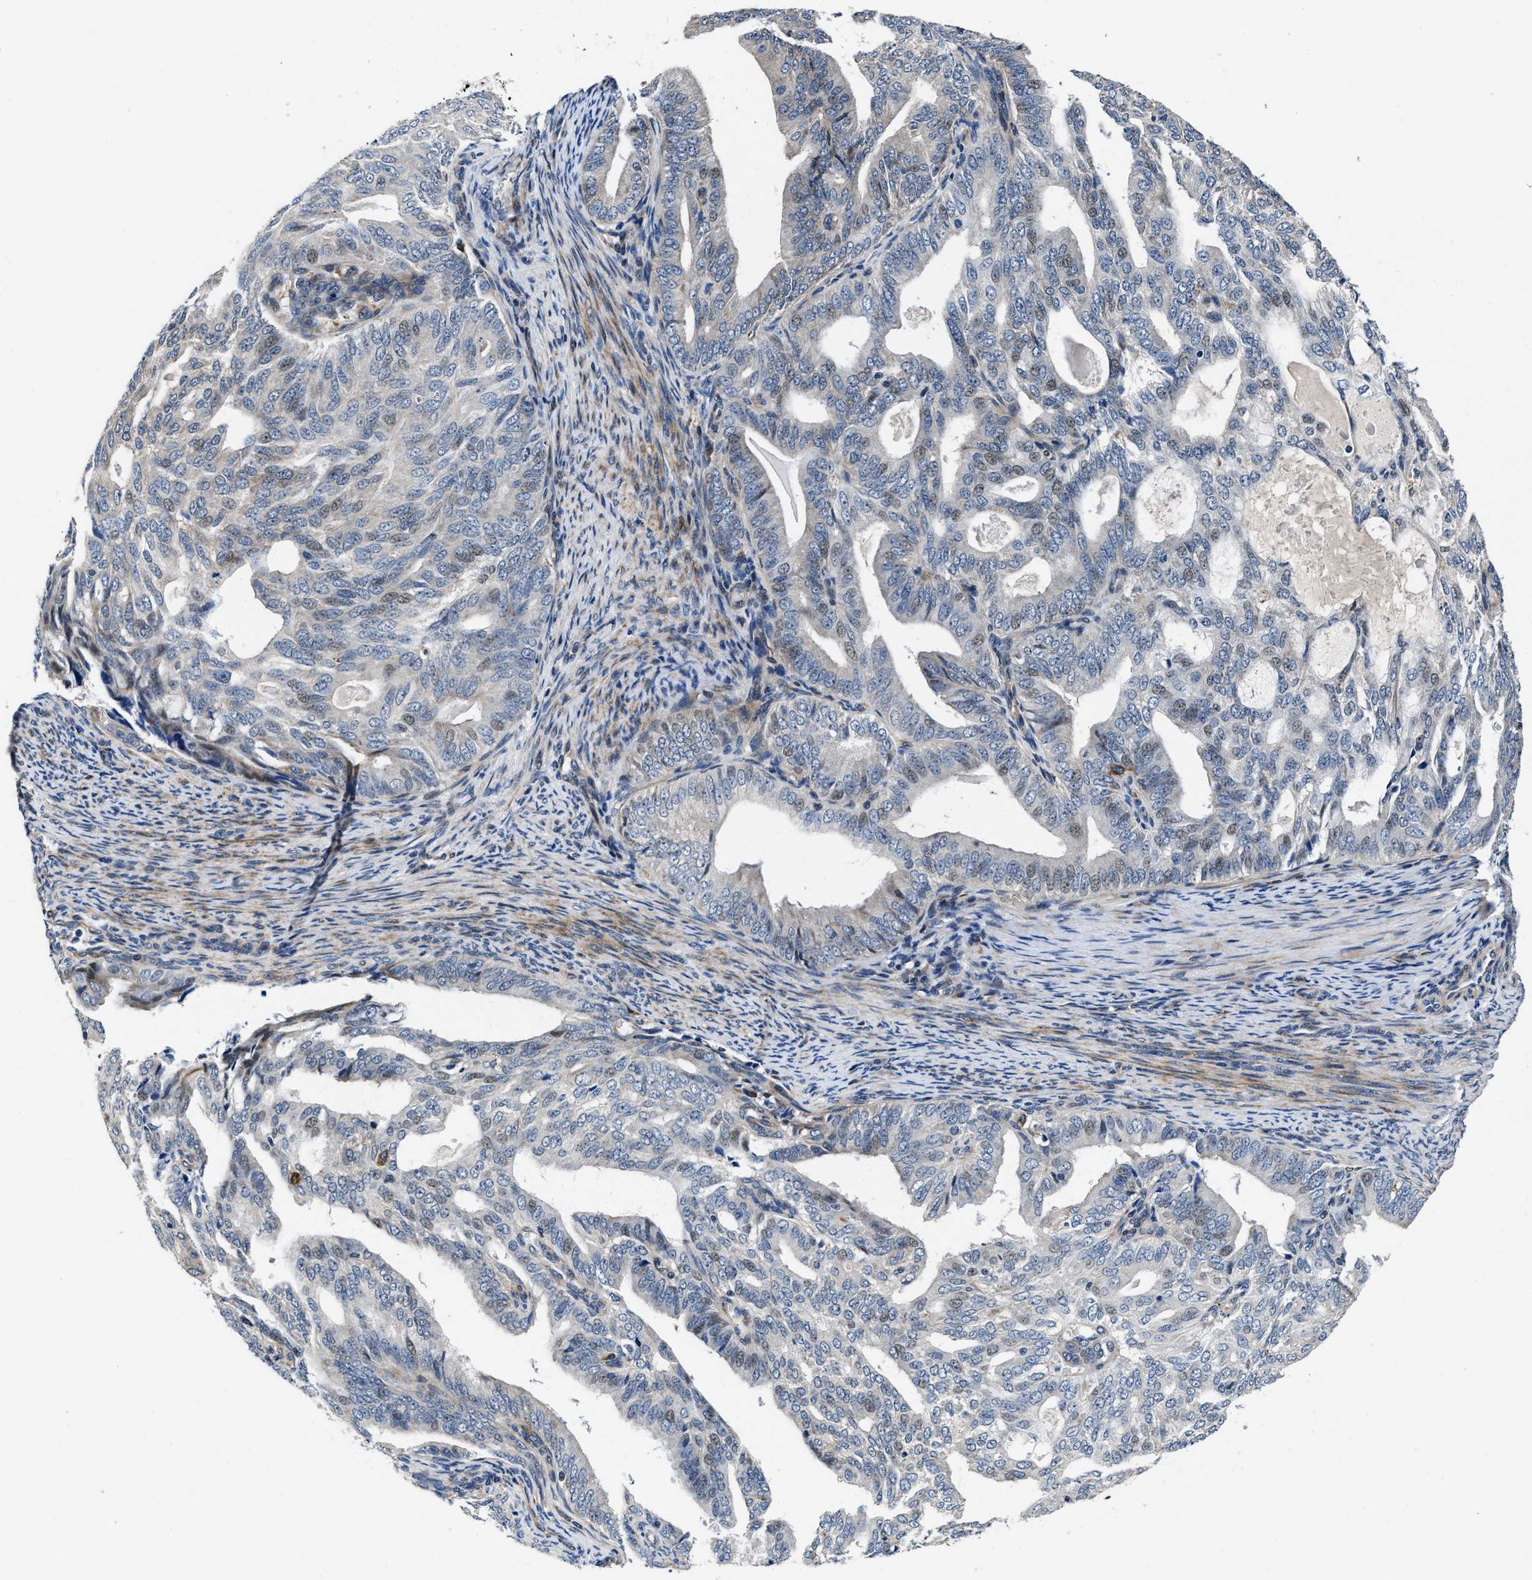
{"staining": {"intensity": "weak", "quantity": "<25%", "location": "nuclear"}, "tissue": "endometrial cancer", "cell_type": "Tumor cells", "image_type": "cancer", "snomed": [{"axis": "morphology", "description": "Adenocarcinoma, NOS"}, {"axis": "topography", "description": "Endometrium"}], "caption": "Photomicrograph shows no significant protein positivity in tumor cells of endometrial adenocarcinoma. (DAB IHC with hematoxylin counter stain).", "gene": "C2orf66", "patient": {"sex": "female", "age": 58}}